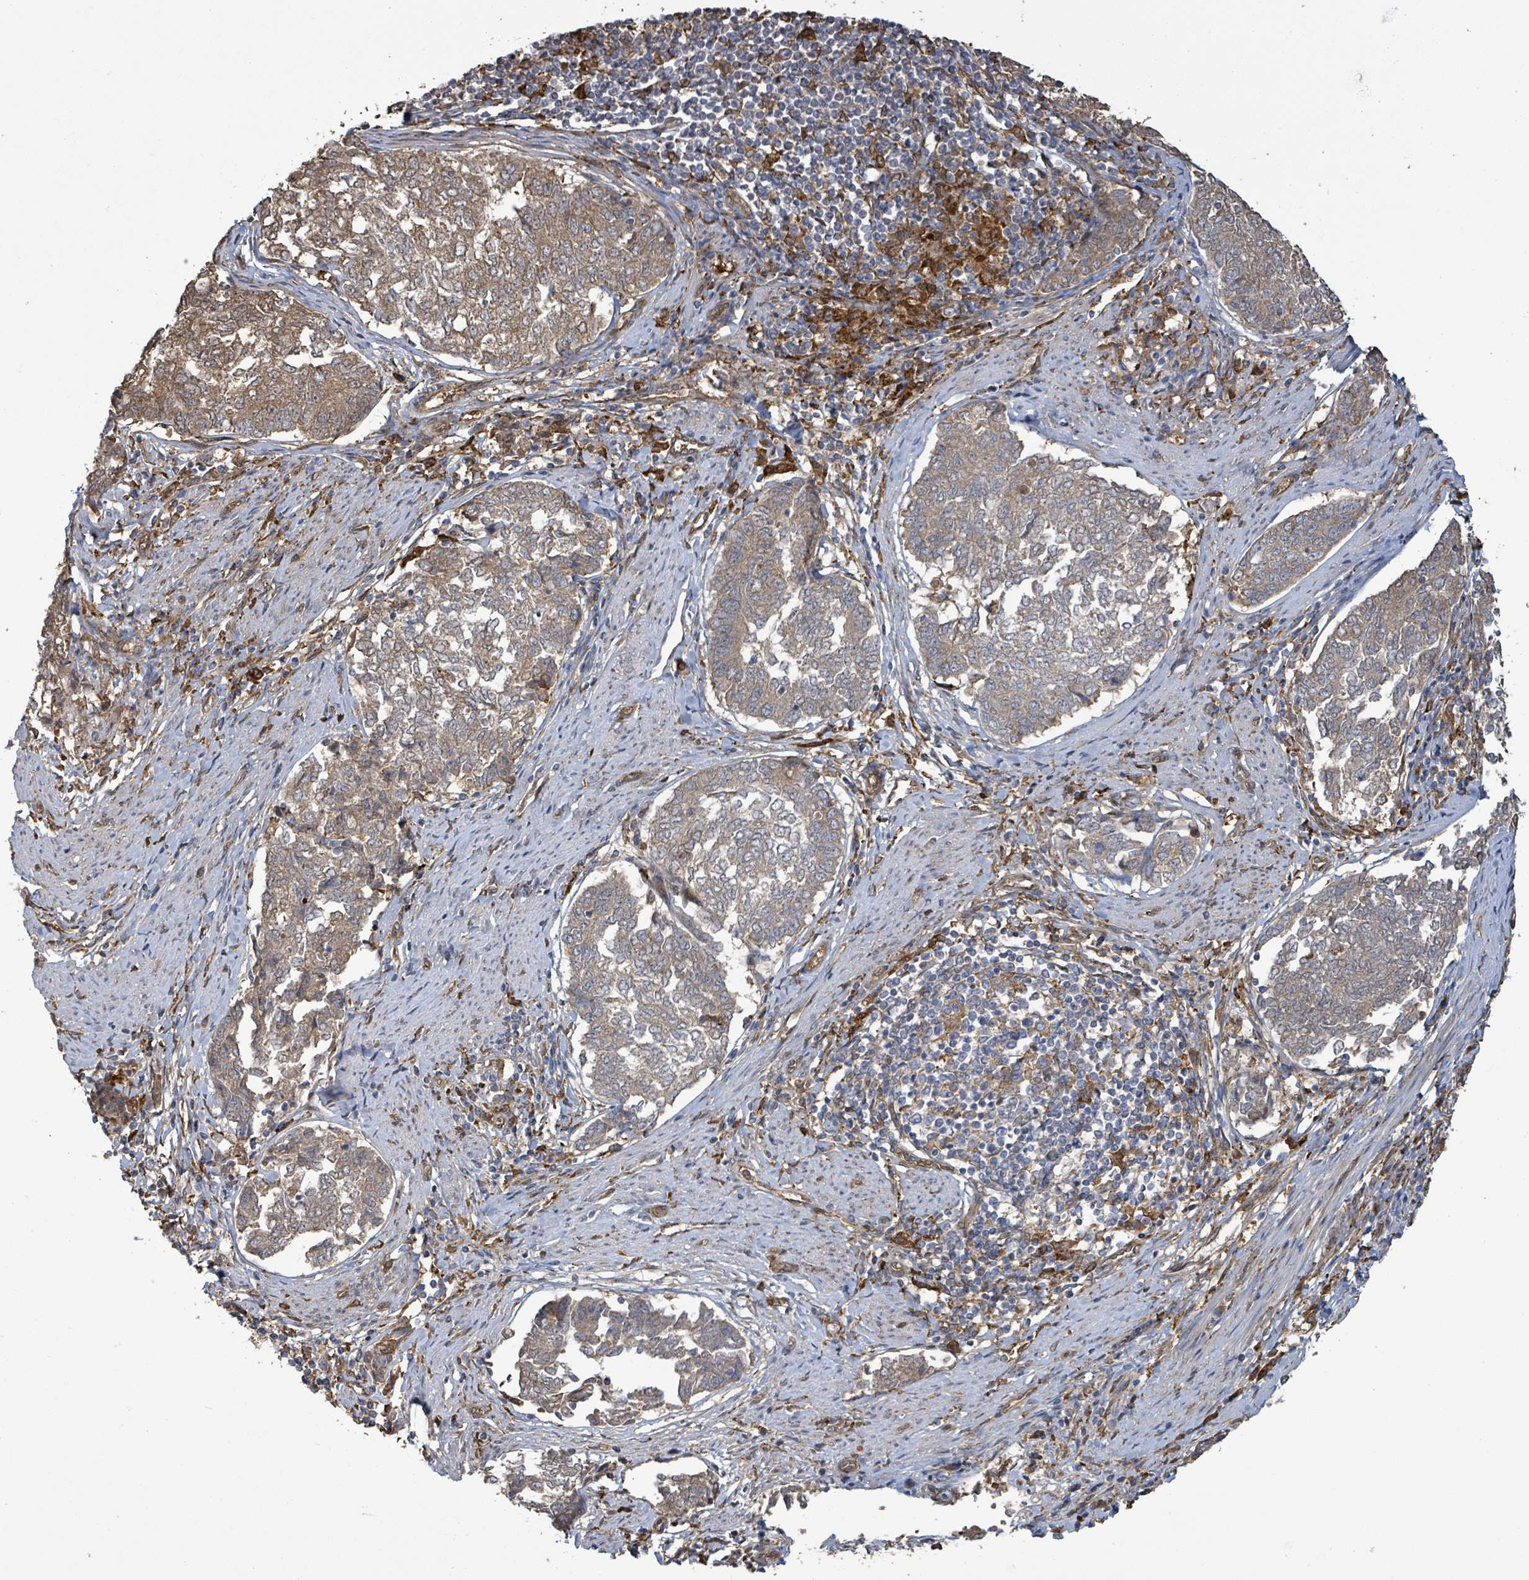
{"staining": {"intensity": "weak", "quantity": ">75%", "location": "cytoplasmic/membranous"}, "tissue": "endometrial cancer", "cell_type": "Tumor cells", "image_type": "cancer", "snomed": [{"axis": "morphology", "description": "Adenocarcinoma, NOS"}, {"axis": "topography", "description": "Endometrium"}], "caption": "Protein analysis of endometrial cancer tissue shows weak cytoplasmic/membranous staining in approximately >75% of tumor cells. (brown staining indicates protein expression, while blue staining denotes nuclei).", "gene": "ARPIN", "patient": {"sex": "female", "age": 80}}